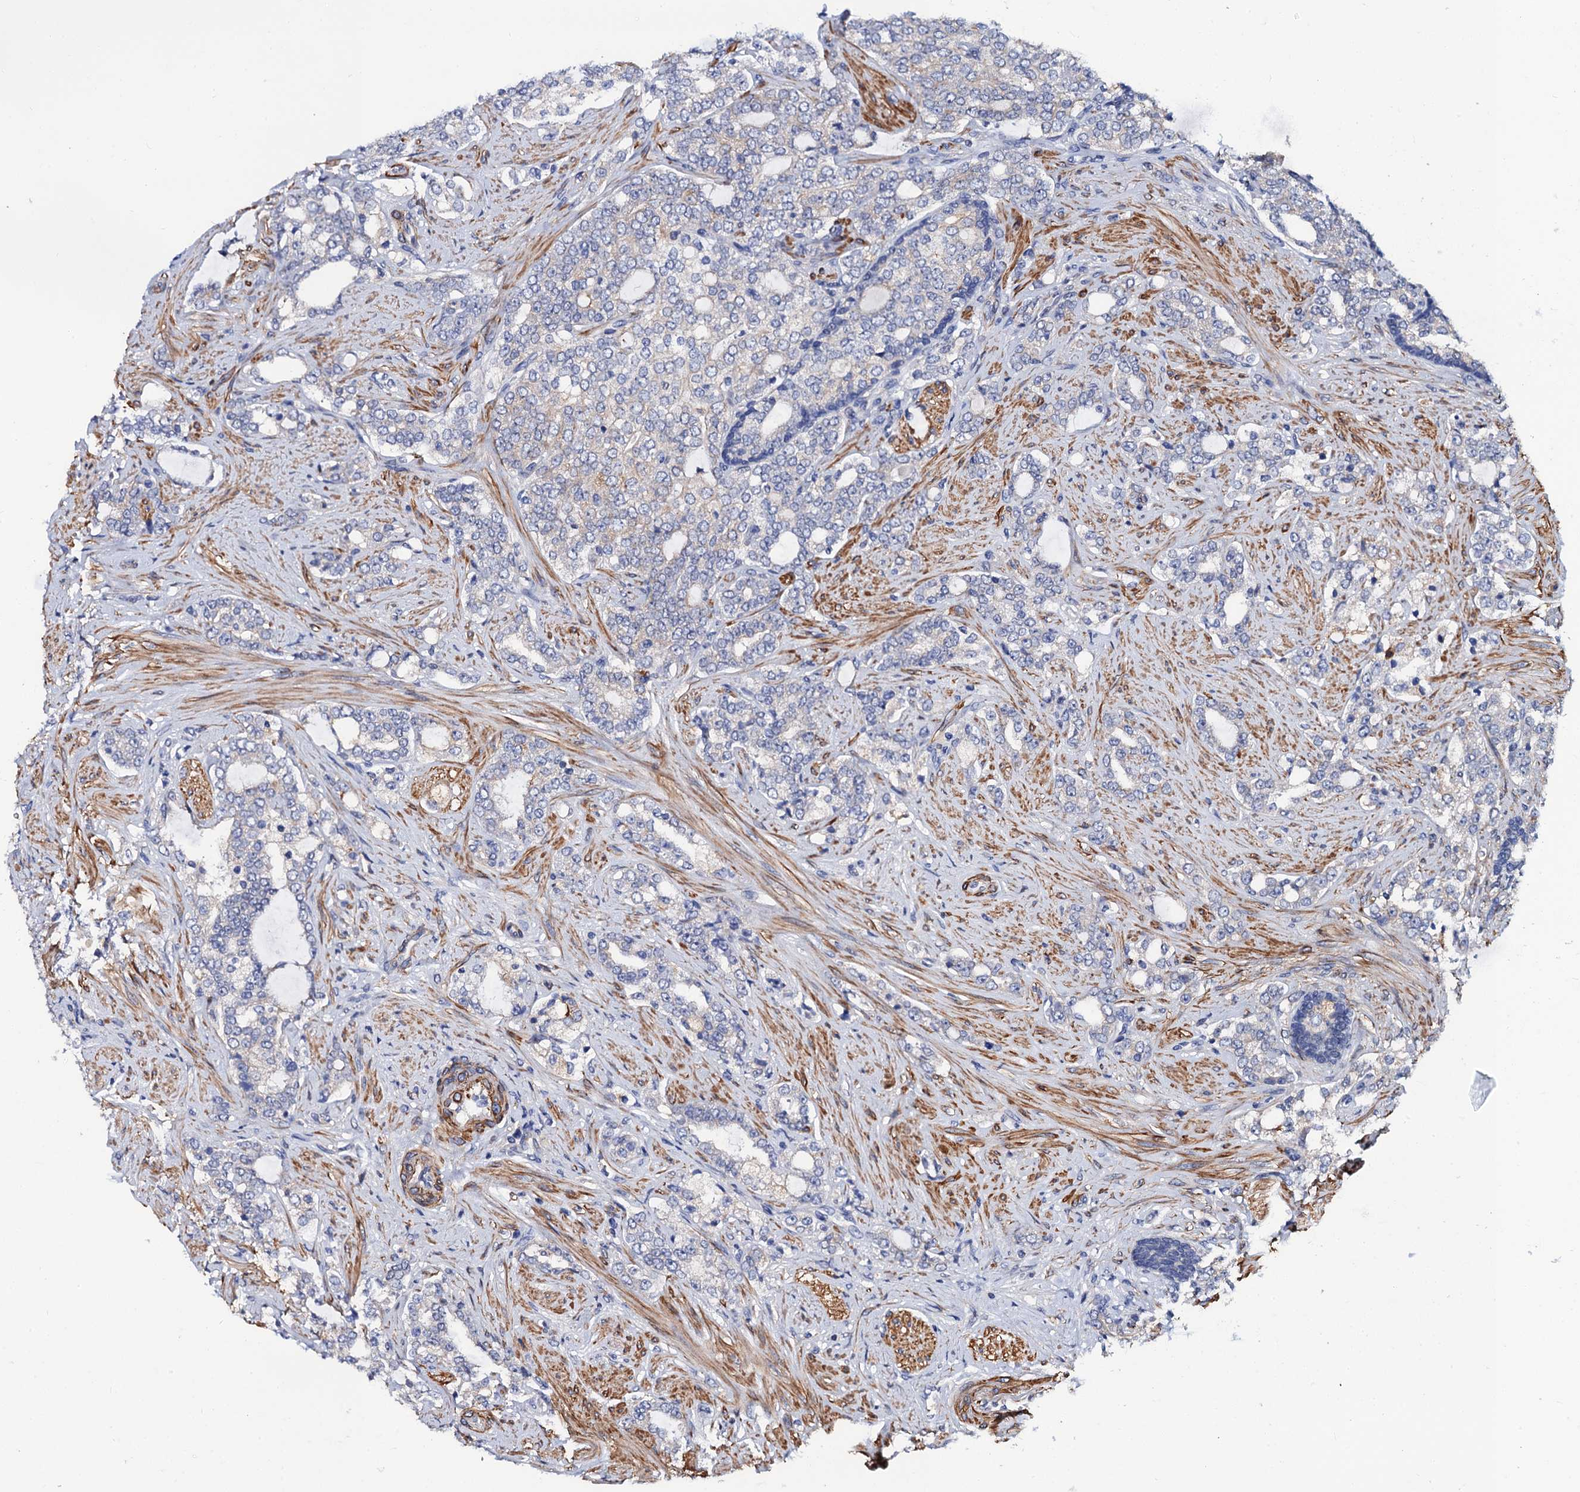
{"staining": {"intensity": "weak", "quantity": "25%-75%", "location": "cytoplasmic/membranous"}, "tissue": "prostate cancer", "cell_type": "Tumor cells", "image_type": "cancer", "snomed": [{"axis": "morphology", "description": "Adenocarcinoma, High grade"}, {"axis": "topography", "description": "Prostate"}], "caption": "Immunohistochemical staining of human prostate cancer exhibits low levels of weak cytoplasmic/membranous positivity in approximately 25%-75% of tumor cells. (Stains: DAB (3,3'-diaminobenzidine) in brown, nuclei in blue, Microscopy: brightfield microscopy at high magnification).", "gene": "ZDHHC18", "patient": {"sex": "male", "age": 64}}